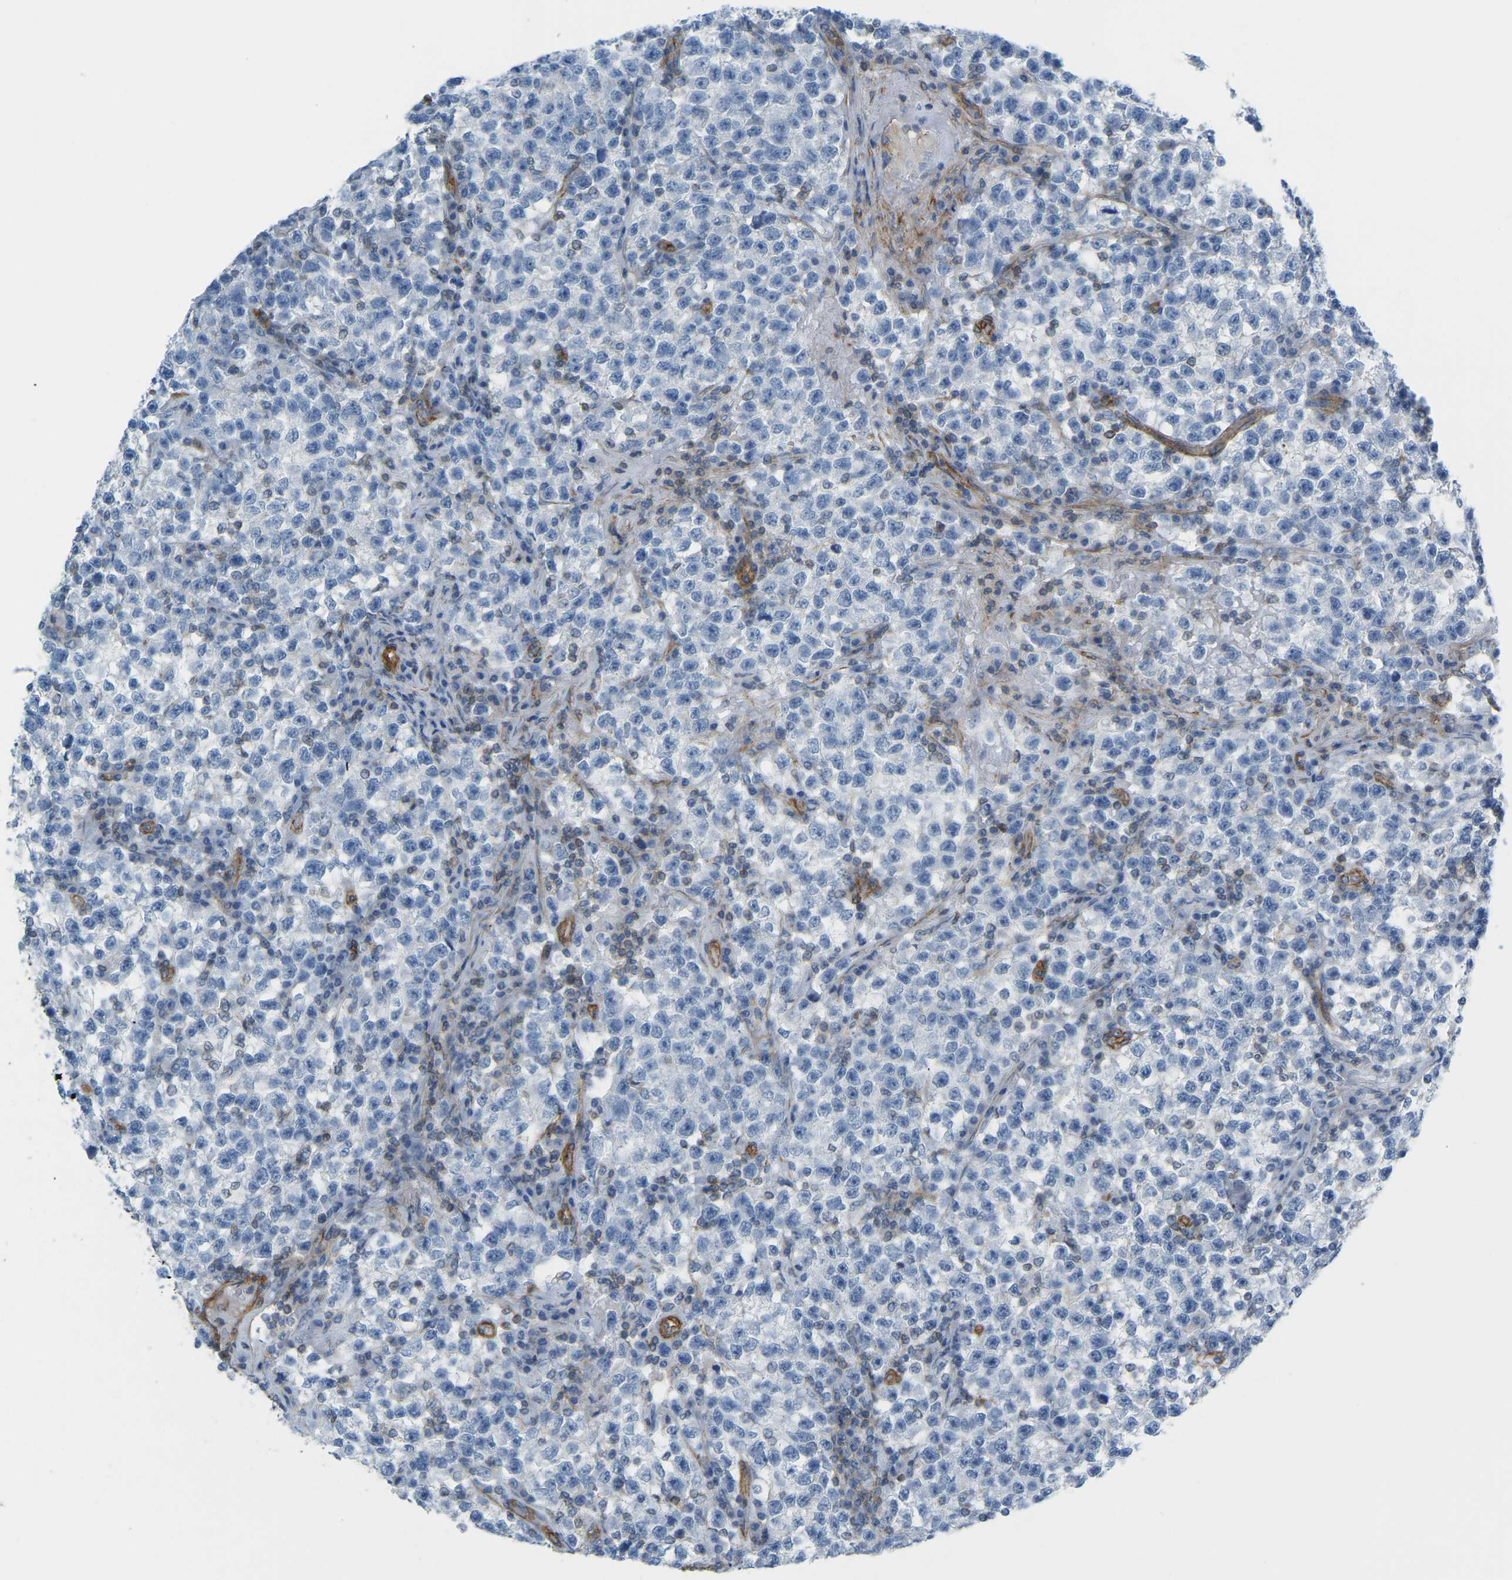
{"staining": {"intensity": "negative", "quantity": "none", "location": "none"}, "tissue": "testis cancer", "cell_type": "Tumor cells", "image_type": "cancer", "snomed": [{"axis": "morphology", "description": "Seminoma, NOS"}, {"axis": "topography", "description": "Testis"}], "caption": "Tumor cells show no significant positivity in testis seminoma.", "gene": "MYL3", "patient": {"sex": "male", "age": 22}}